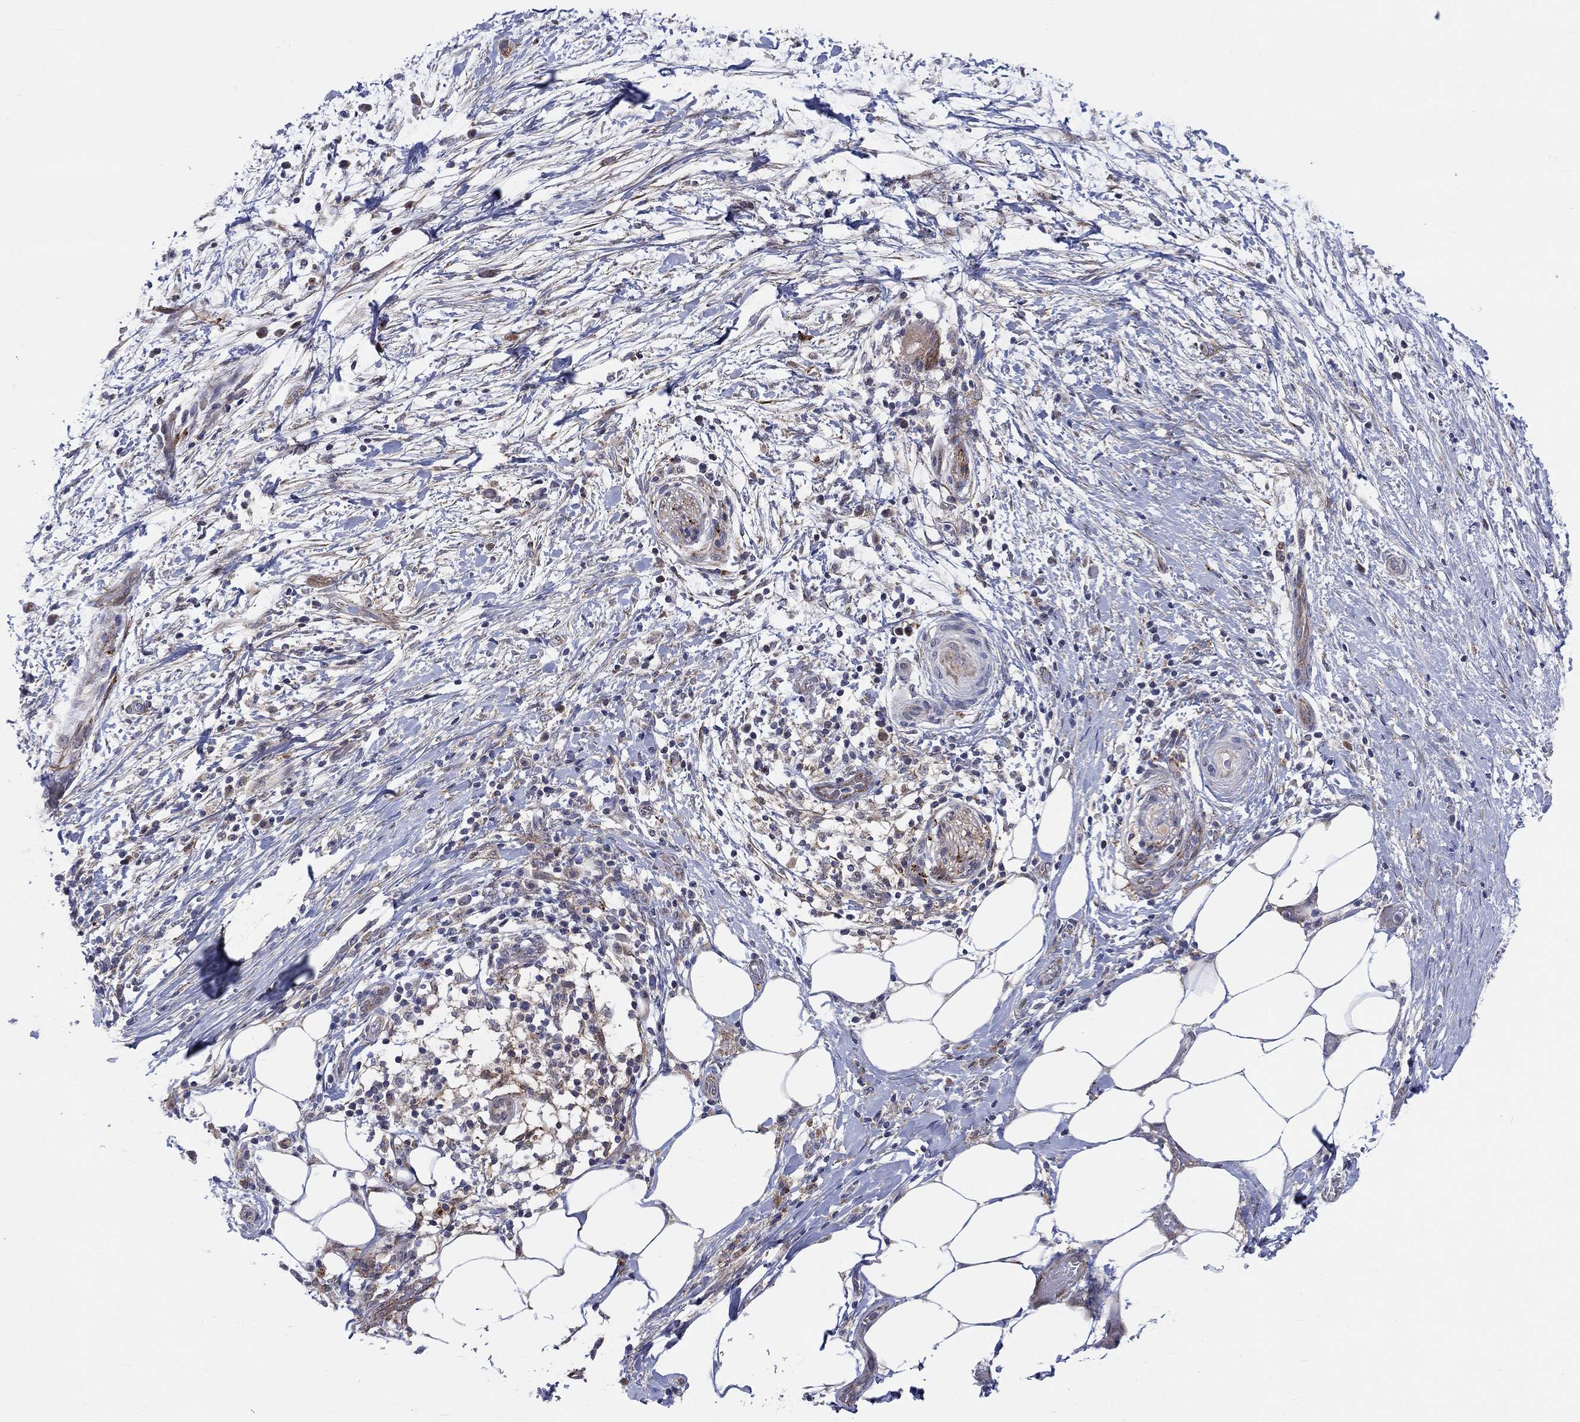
{"staining": {"intensity": "weak", "quantity": "<25%", "location": "cytoplasmic/membranous"}, "tissue": "pancreatic cancer", "cell_type": "Tumor cells", "image_type": "cancer", "snomed": [{"axis": "morphology", "description": "Adenocarcinoma, NOS"}, {"axis": "topography", "description": "Pancreas"}], "caption": "The immunohistochemistry (IHC) photomicrograph has no significant positivity in tumor cells of pancreatic adenocarcinoma tissue.", "gene": "SLC35F2", "patient": {"sex": "female", "age": 72}}